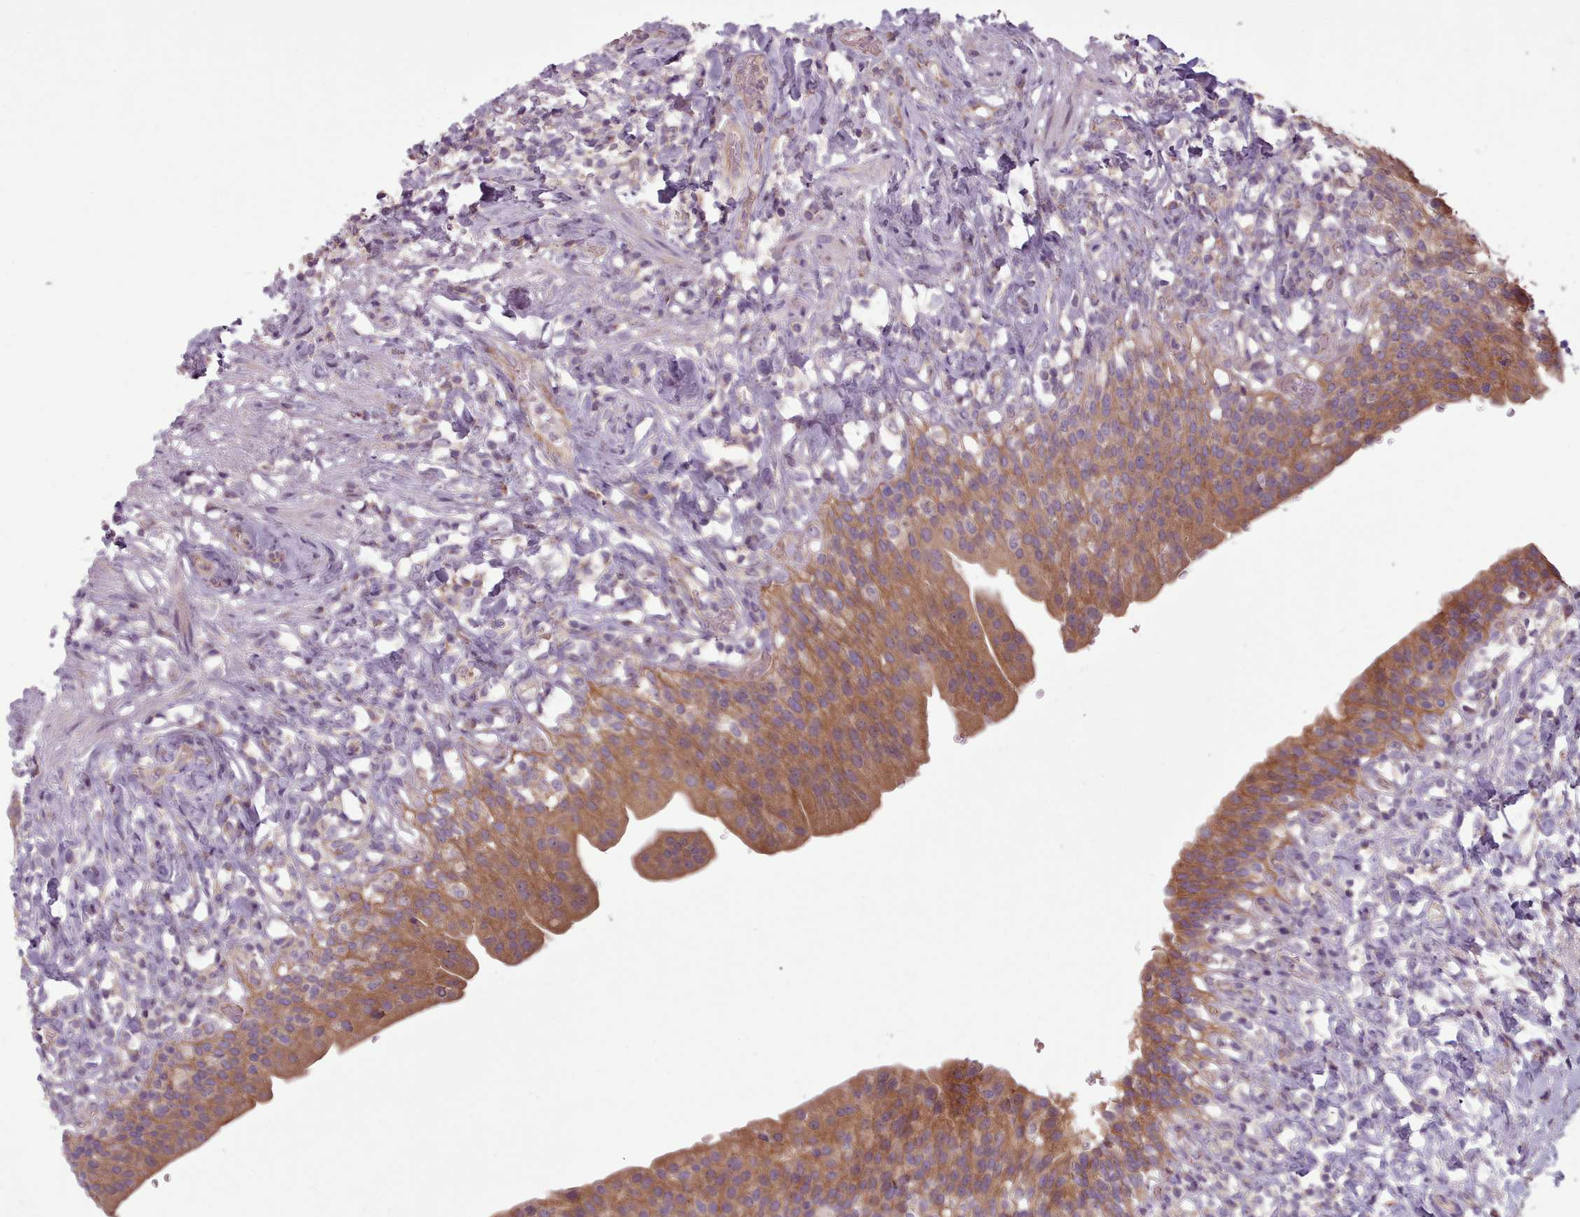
{"staining": {"intensity": "moderate", "quantity": ">75%", "location": "cytoplasmic/membranous"}, "tissue": "urinary bladder", "cell_type": "Urothelial cells", "image_type": "normal", "snomed": [{"axis": "morphology", "description": "Normal tissue, NOS"}, {"axis": "morphology", "description": "Inflammation, NOS"}, {"axis": "topography", "description": "Urinary bladder"}], "caption": "This is a photomicrograph of IHC staining of normal urinary bladder, which shows moderate positivity in the cytoplasmic/membranous of urothelial cells.", "gene": "NT5DC2", "patient": {"sex": "male", "age": 64}}